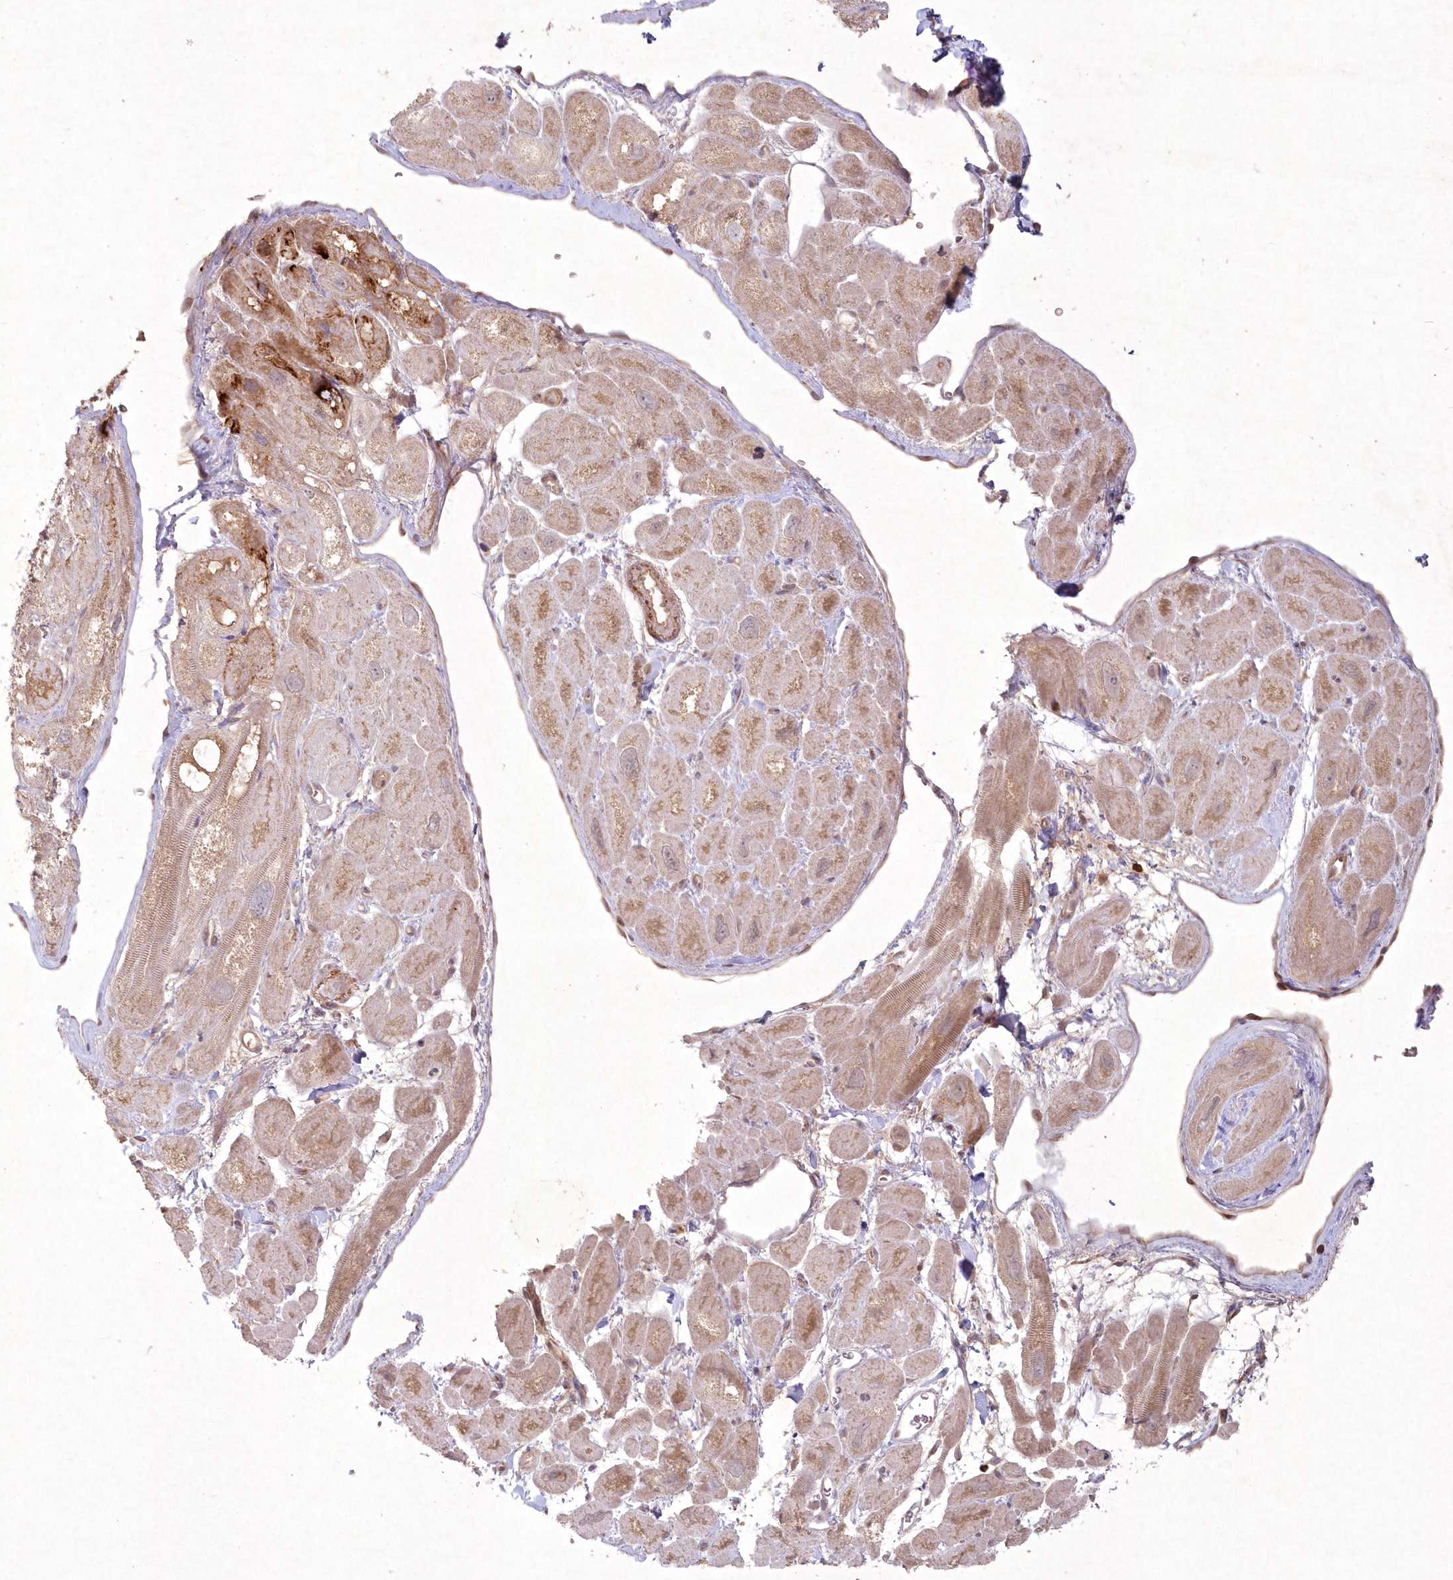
{"staining": {"intensity": "moderate", "quantity": "25%-75%", "location": "cytoplasmic/membranous"}, "tissue": "heart muscle", "cell_type": "Cardiomyocytes", "image_type": "normal", "snomed": [{"axis": "morphology", "description": "Normal tissue, NOS"}, {"axis": "topography", "description": "Heart"}], "caption": "Approximately 25%-75% of cardiomyocytes in benign heart muscle show moderate cytoplasmic/membranous protein staining as visualized by brown immunohistochemical staining.", "gene": "TOGARAM2", "patient": {"sex": "male", "age": 49}}